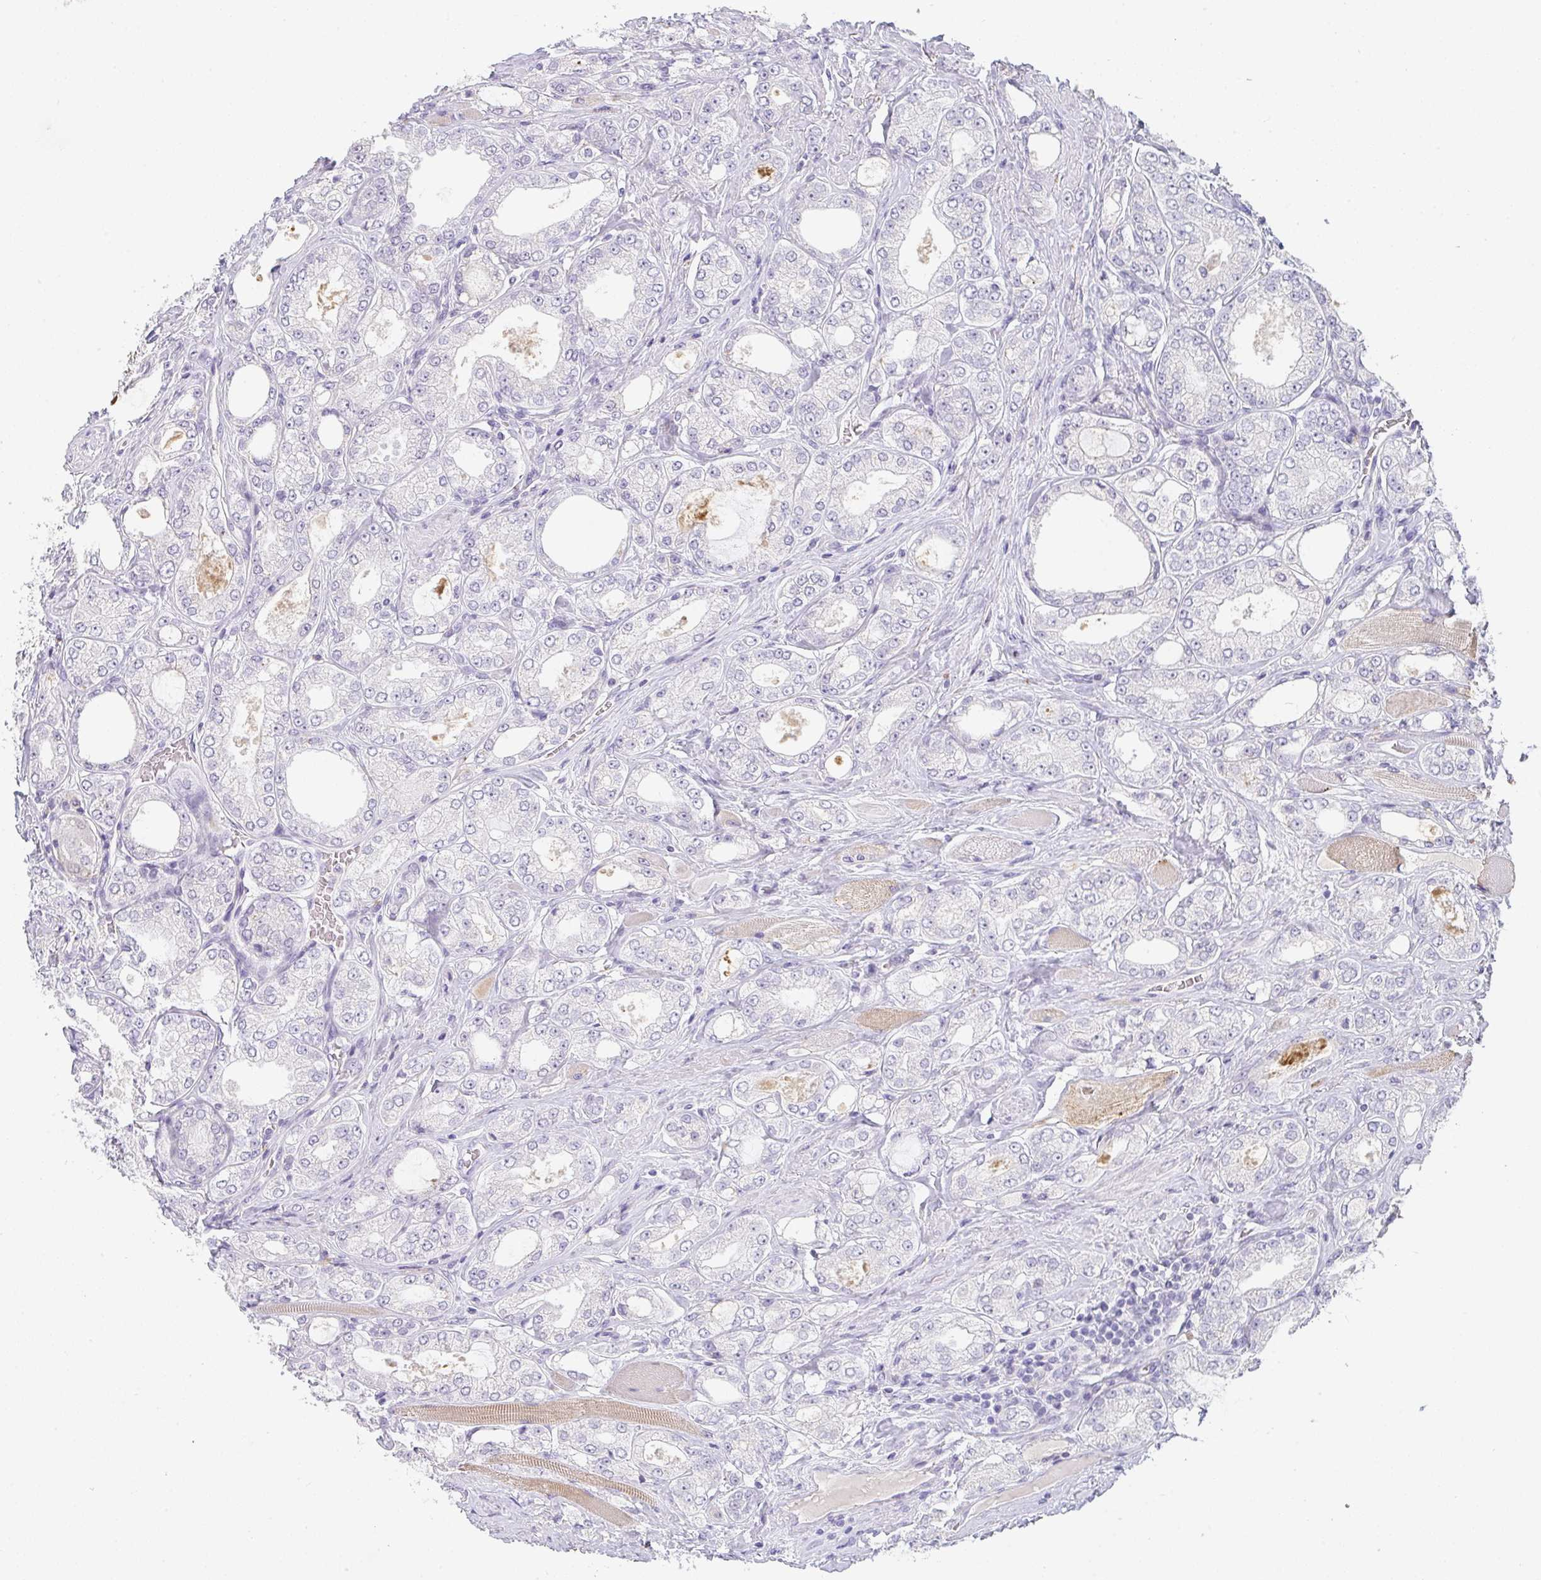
{"staining": {"intensity": "negative", "quantity": "none", "location": "none"}, "tissue": "prostate cancer", "cell_type": "Tumor cells", "image_type": "cancer", "snomed": [{"axis": "morphology", "description": "Adenocarcinoma, High grade"}, {"axis": "topography", "description": "Prostate"}], "caption": "High magnification brightfield microscopy of prostate high-grade adenocarcinoma stained with DAB (brown) and counterstained with hematoxylin (blue): tumor cells show no significant positivity. (Stains: DAB IHC with hematoxylin counter stain, Microscopy: brightfield microscopy at high magnification).", "gene": "C1QTNF8", "patient": {"sex": "male", "age": 68}}